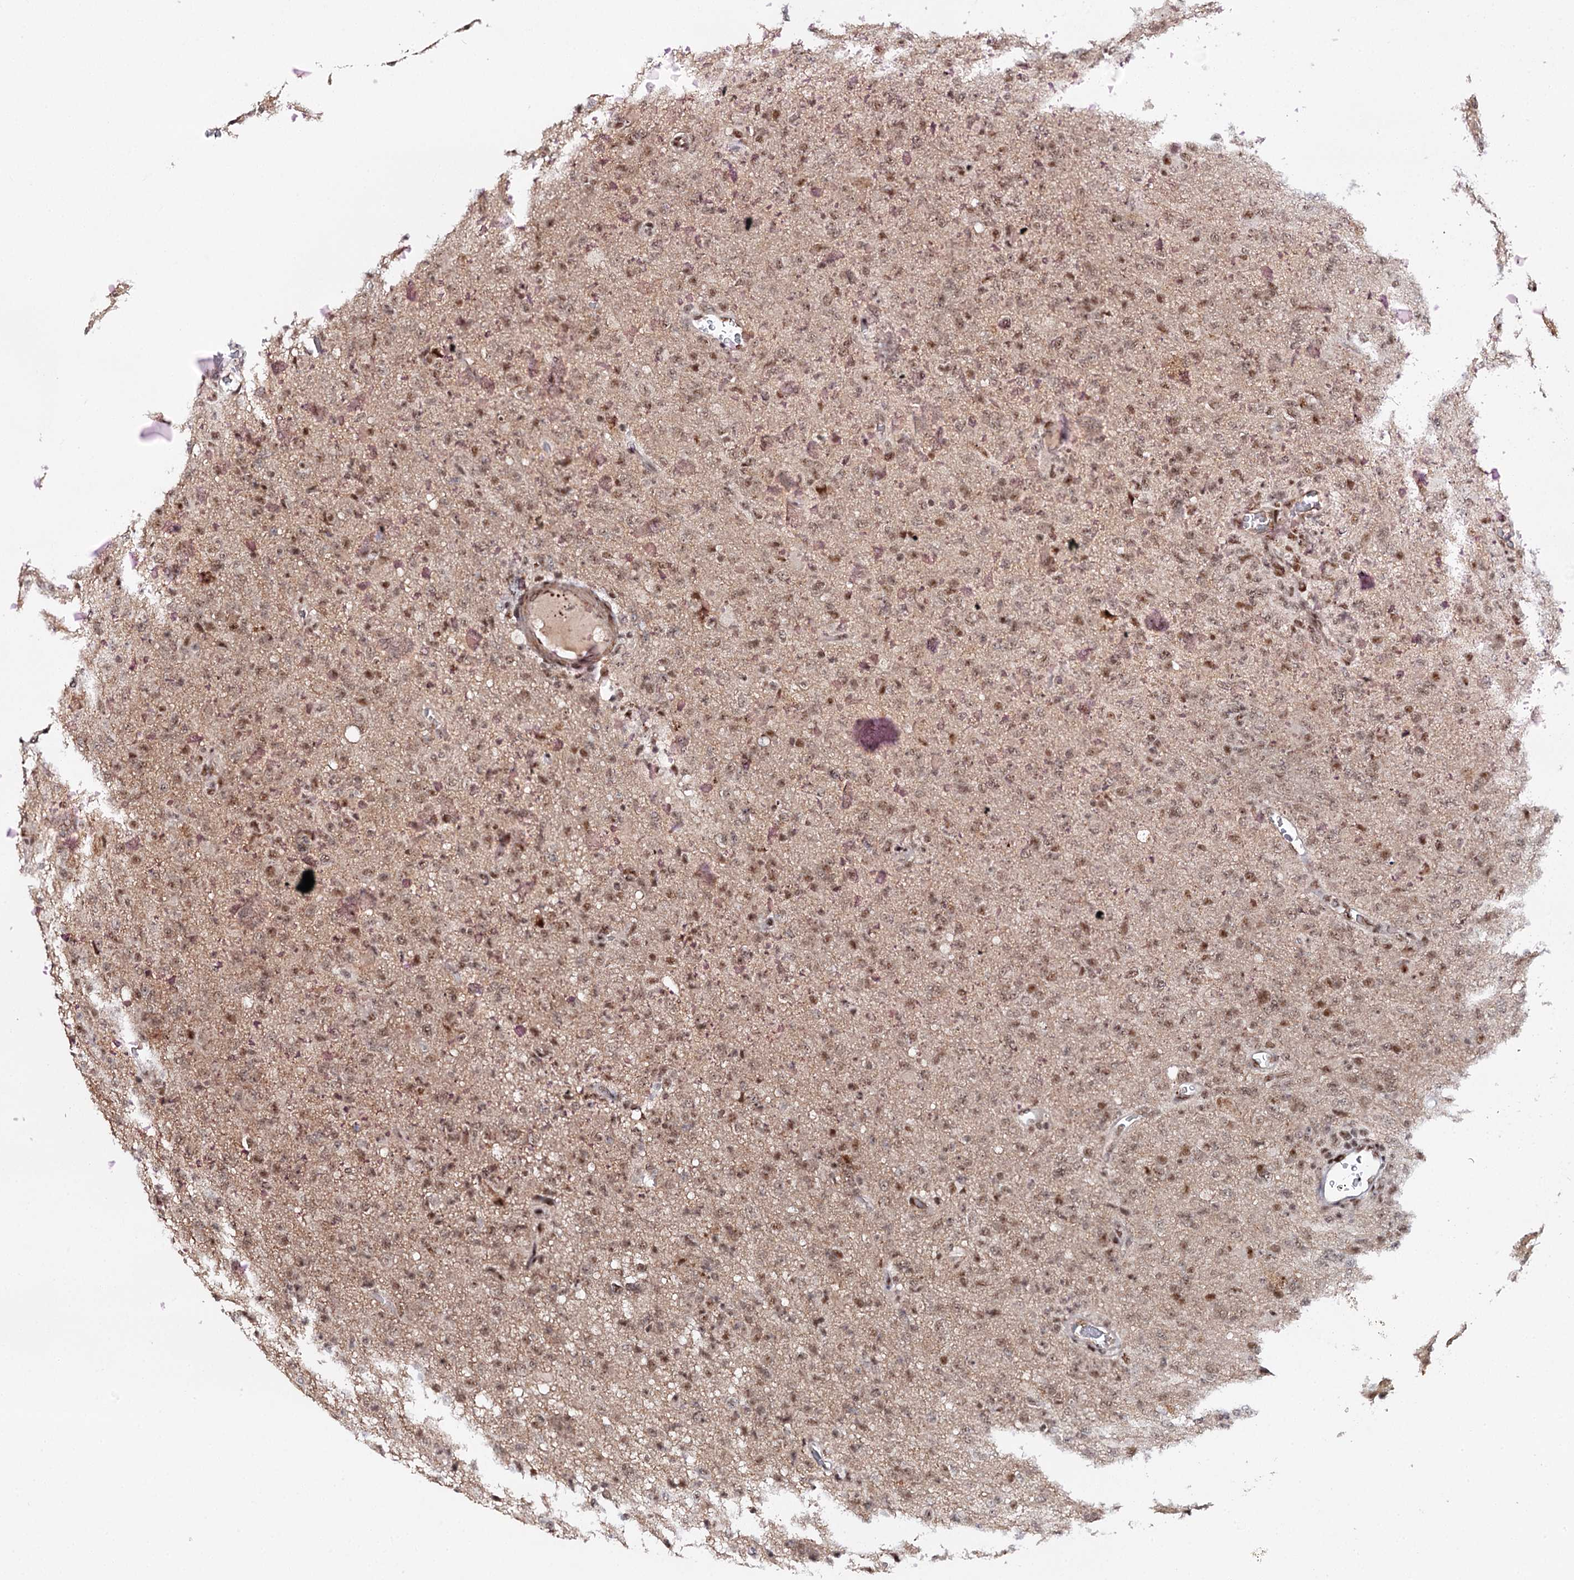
{"staining": {"intensity": "moderate", "quantity": ">75%", "location": "nuclear"}, "tissue": "glioma", "cell_type": "Tumor cells", "image_type": "cancer", "snomed": [{"axis": "morphology", "description": "Glioma, malignant, High grade"}, {"axis": "topography", "description": "Brain"}], "caption": "The photomicrograph reveals a brown stain indicating the presence of a protein in the nuclear of tumor cells in glioma.", "gene": "BUD13", "patient": {"sex": "female", "age": 57}}